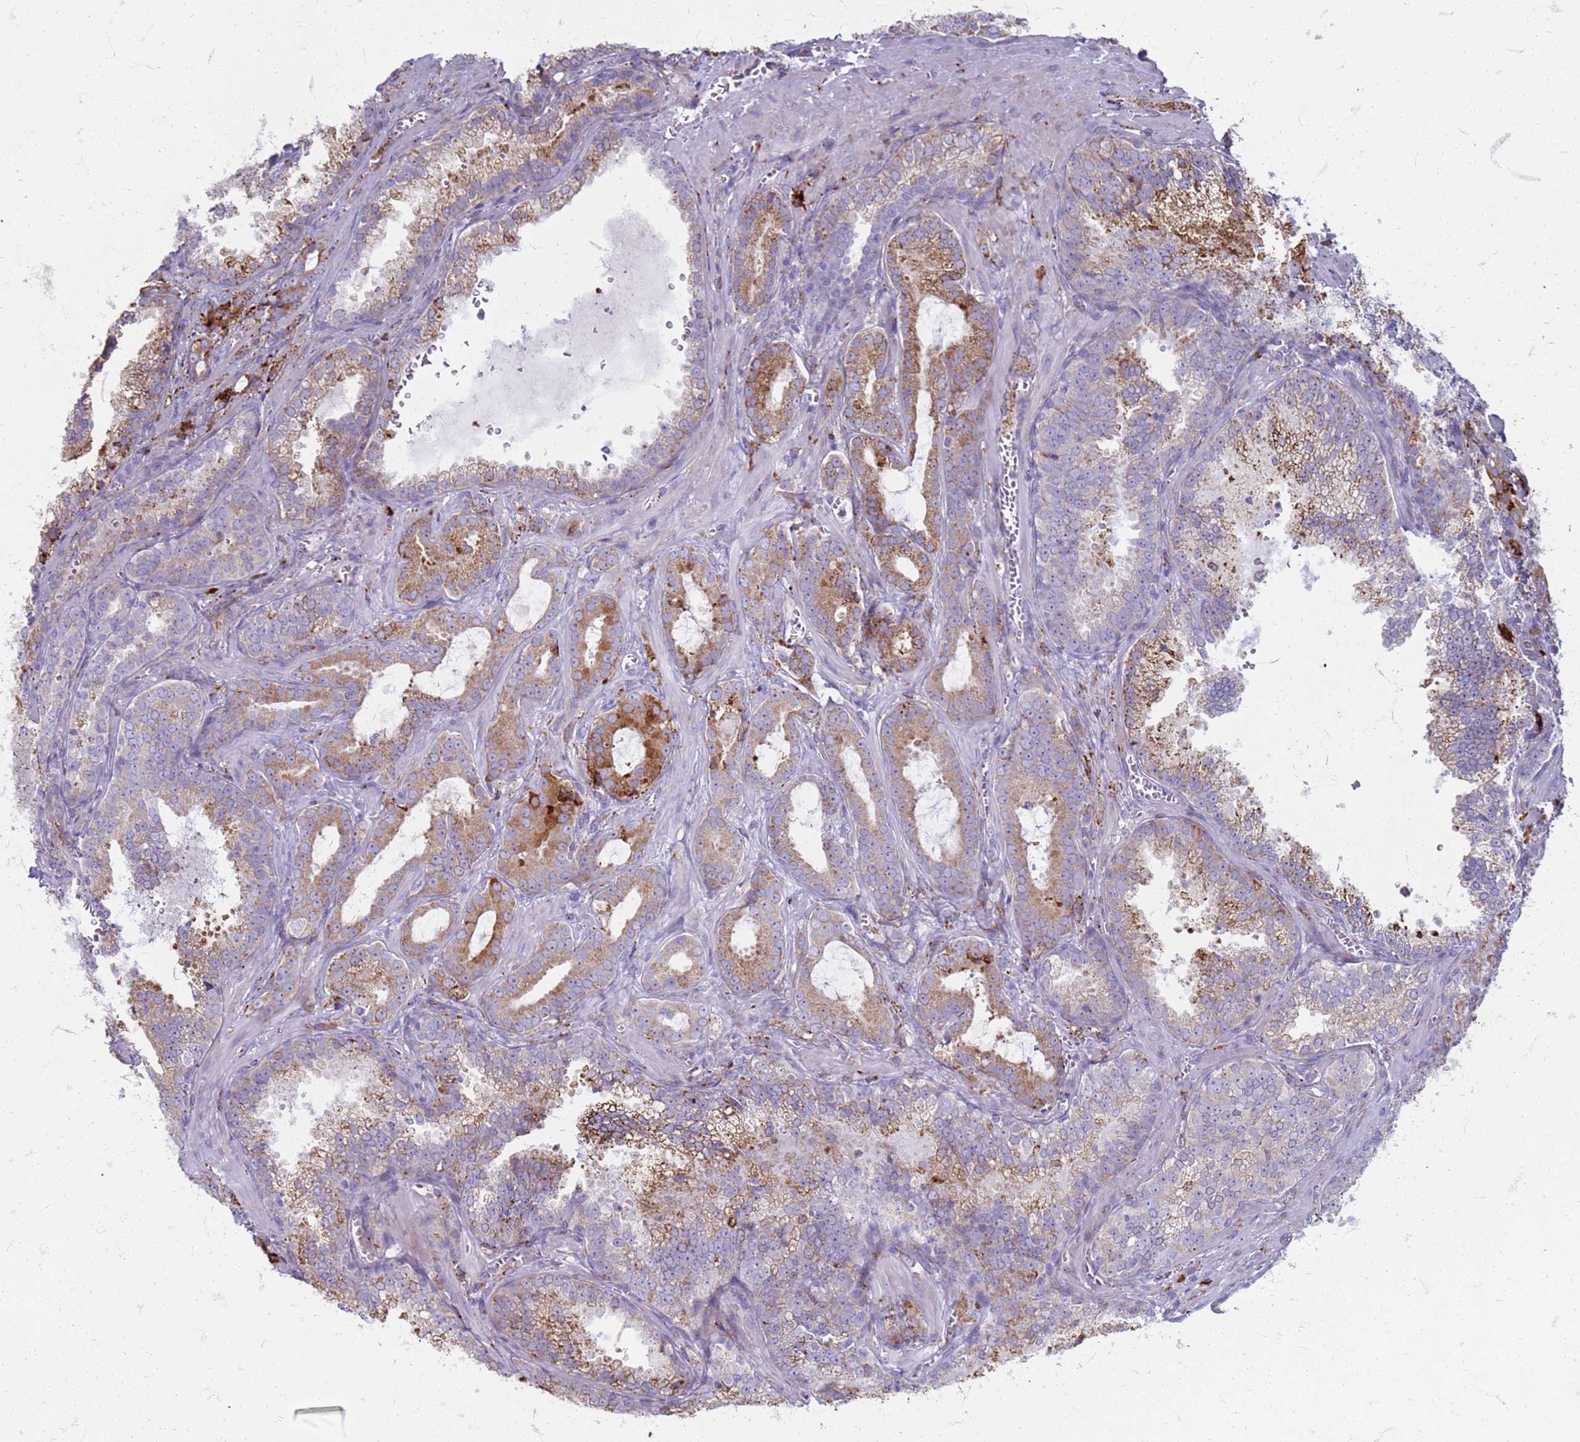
{"staining": {"intensity": "moderate", "quantity": ">75%", "location": "cytoplasmic/membranous"}, "tissue": "prostate cancer", "cell_type": "Tumor cells", "image_type": "cancer", "snomed": [{"axis": "morphology", "description": "Adenocarcinoma, High grade"}, {"axis": "topography", "description": "Prostate"}], "caption": "Moderate cytoplasmic/membranous protein positivity is present in approximately >75% of tumor cells in adenocarcinoma (high-grade) (prostate). (Brightfield microscopy of DAB IHC at high magnification).", "gene": "PDK3", "patient": {"sex": "male", "age": 72}}